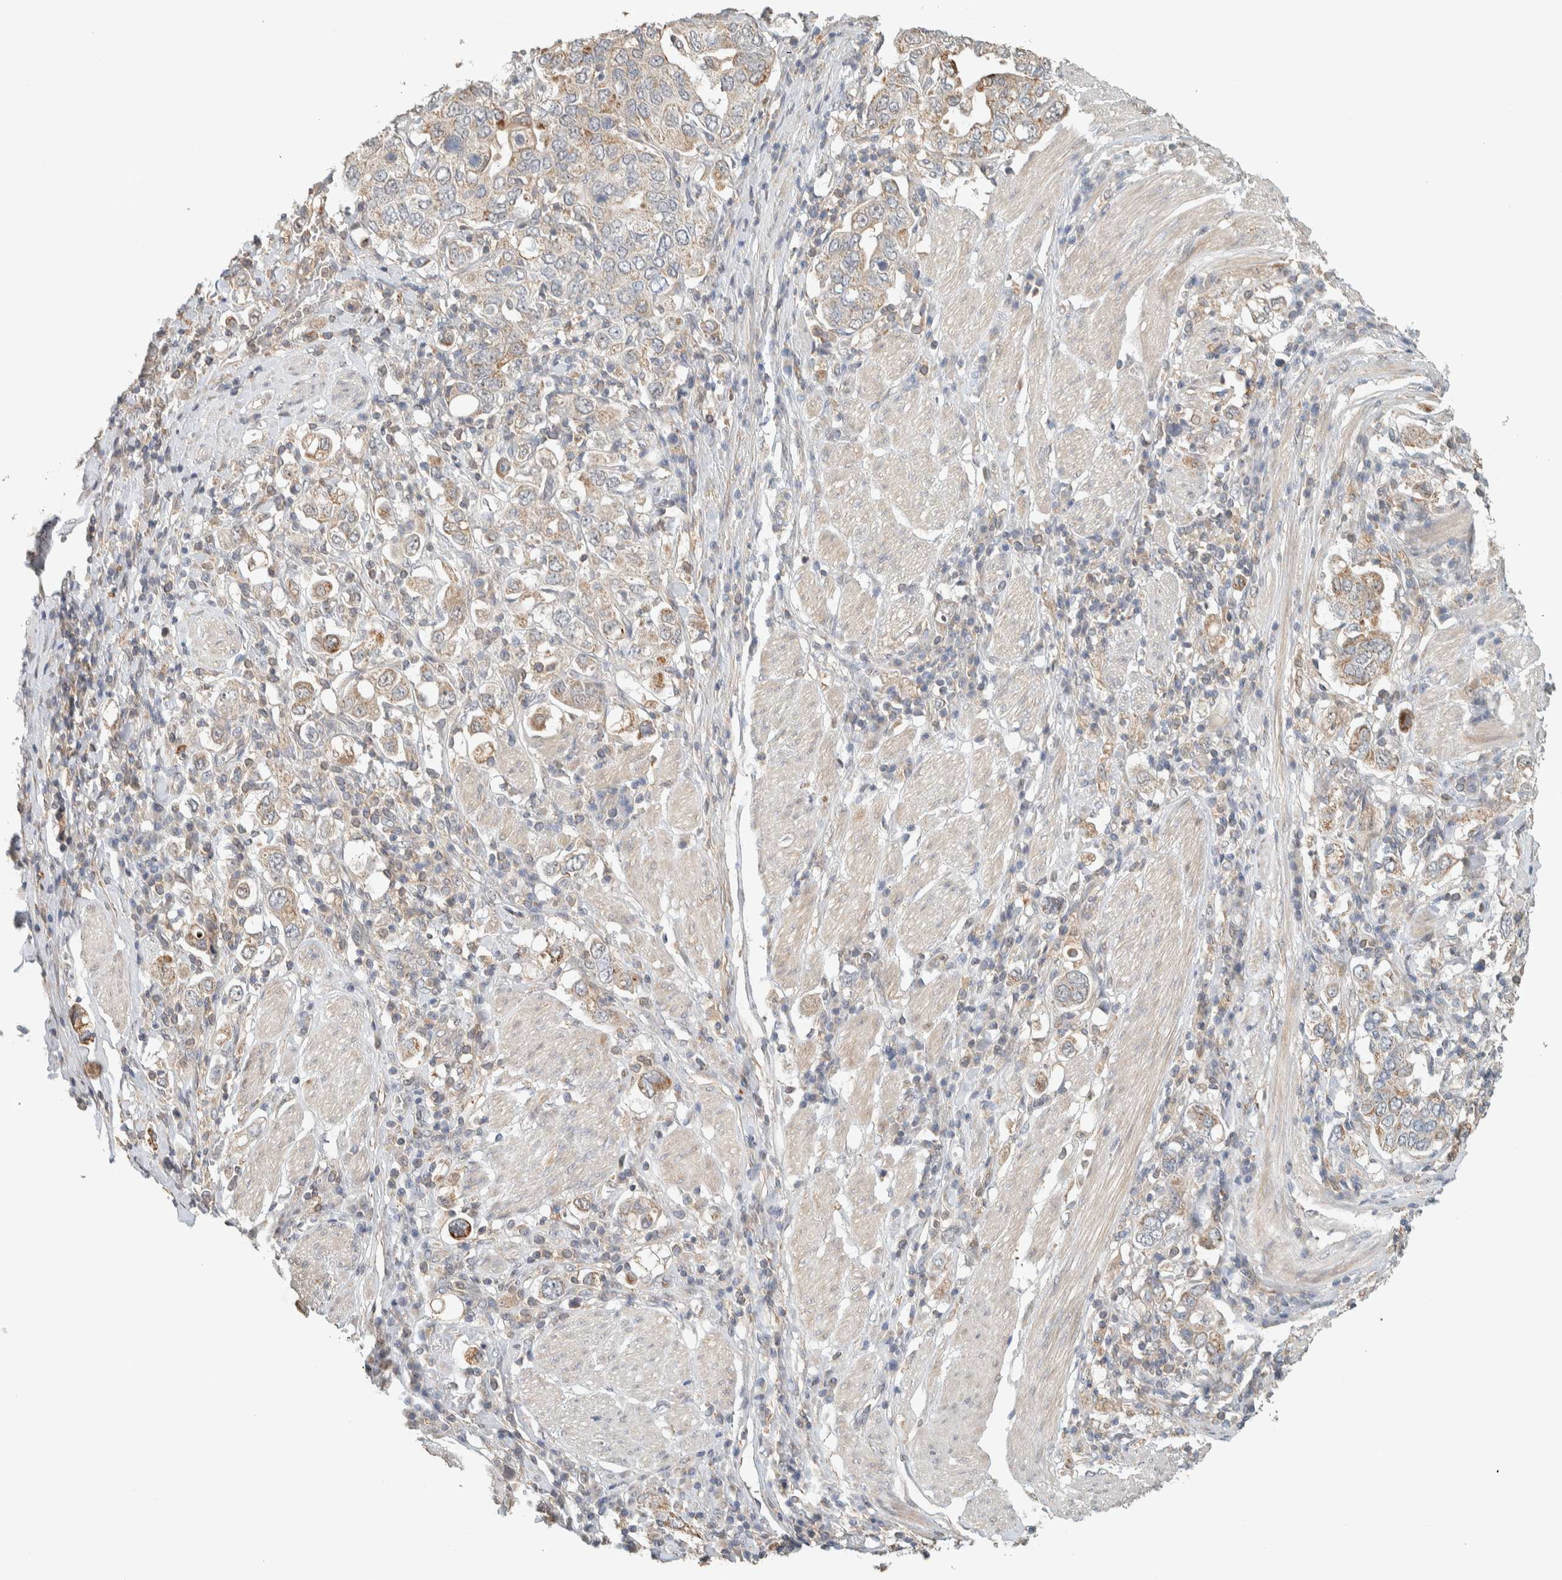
{"staining": {"intensity": "weak", "quantity": ">75%", "location": "cytoplasmic/membranous"}, "tissue": "stomach cancer", "cell_type": "Tumor cells", "image_type": "cancer", "snomed": [{"axis": "morphology", "description": "Adenocarcinoma, NOS"}, {"axis": "topography", "description": "Stomach, upper"}], "caption": "Protein expression analysis of human stomach cancer reveals weak cytoplasmic/membranous staining in approximately >75% of tumor cells. The protein of interest is shown in brown color, while the nuclei are stained blue.", "gene": "PDE7B", "patient": {"sex": "male", "age": 62}}